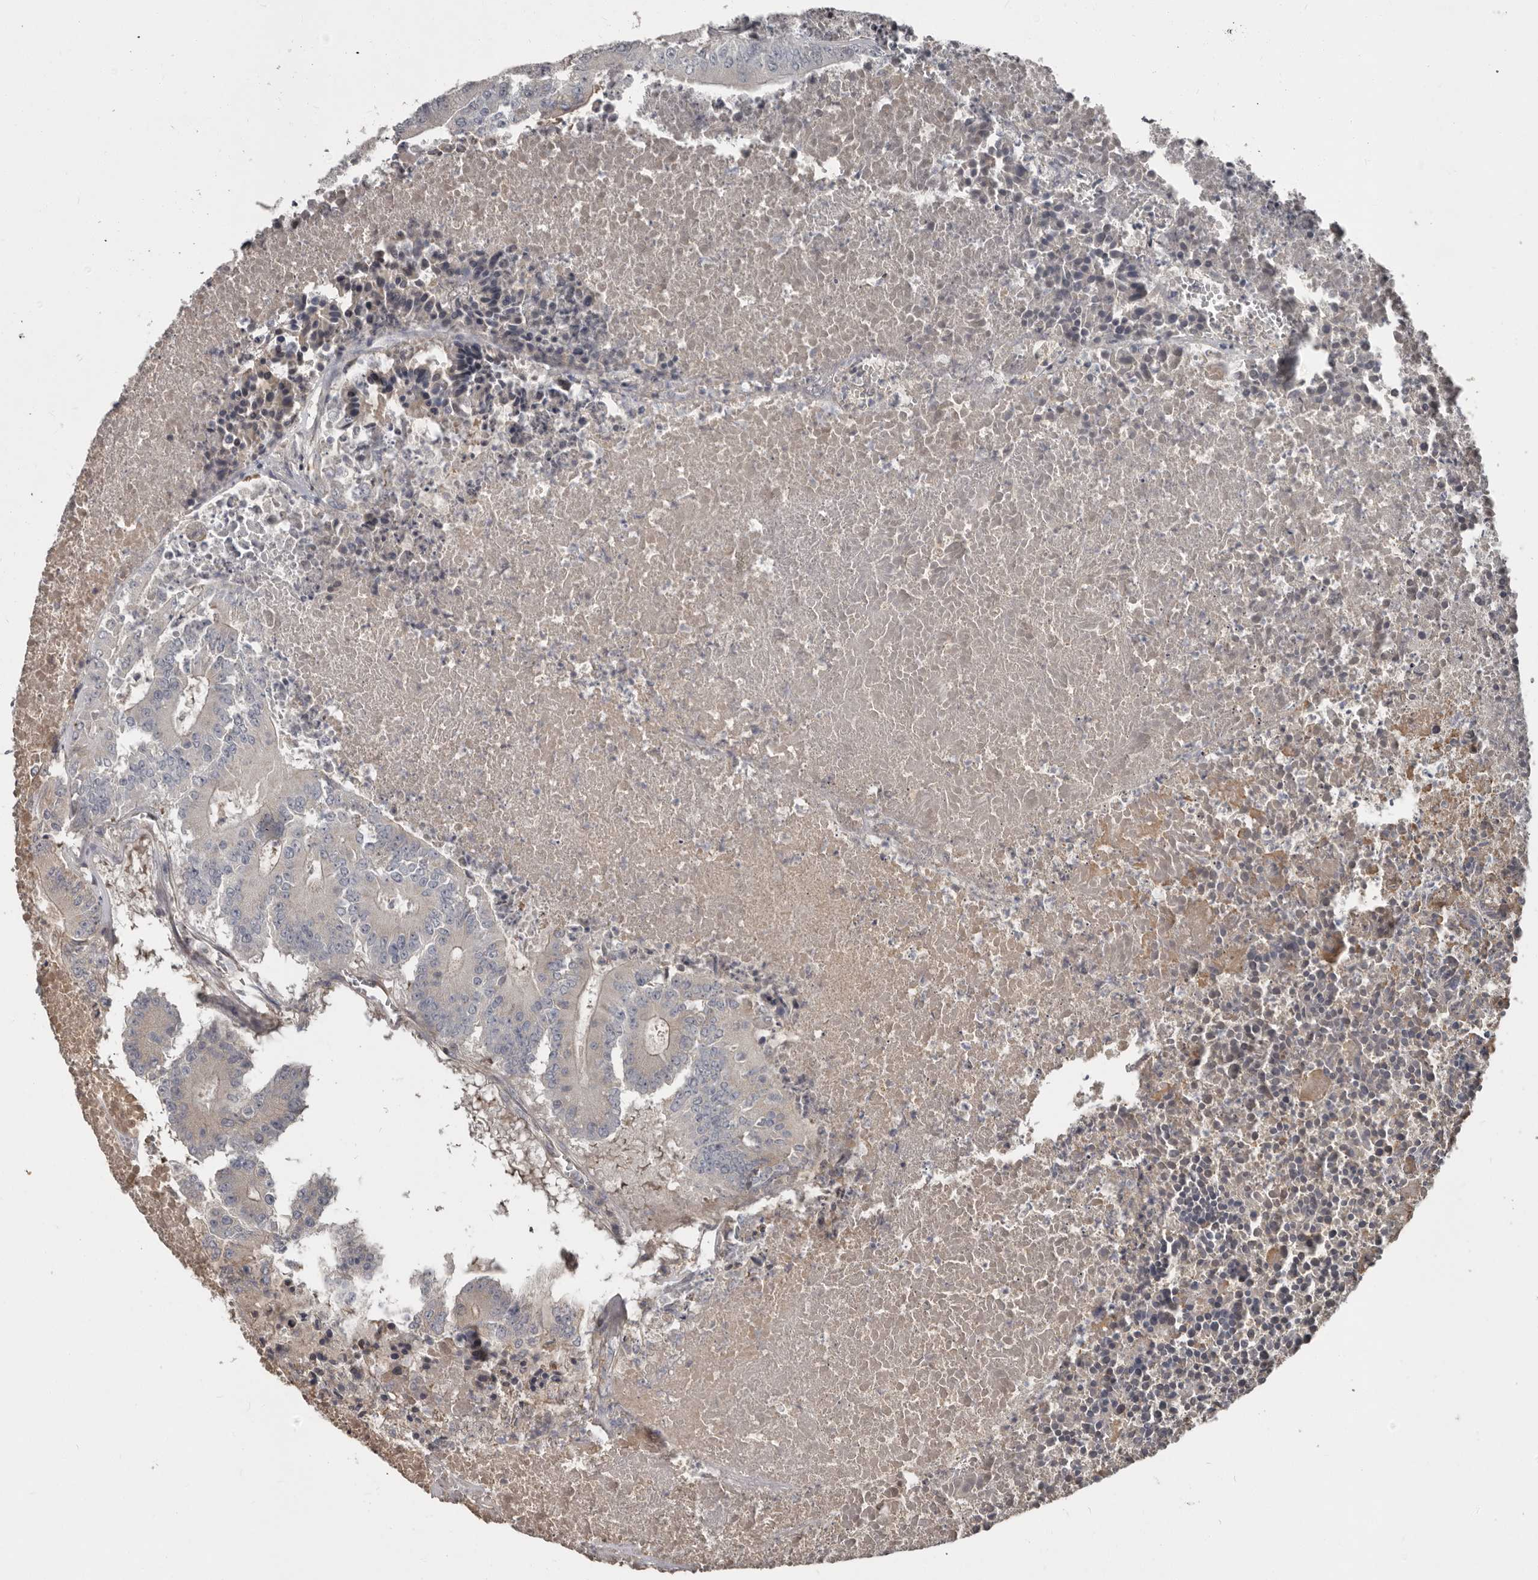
{"staining": {"intensity": "negative", "quantity": "none", "location": "none"}, "tissue": "colorectal cancer", "cell_type": "Tumor cells", "image_type": "cancer", "snomed": [{"axis": "morphology", "description": "Adenocarcinoma, NOS"}, {"axis": "topography", "description": "Colon"}], "caption": "The micrograph shows no staining of tumor cells in colorectal adenocarcinoma.", "gene": "CA6", "patient": {"sex": "male", "age": 87}}